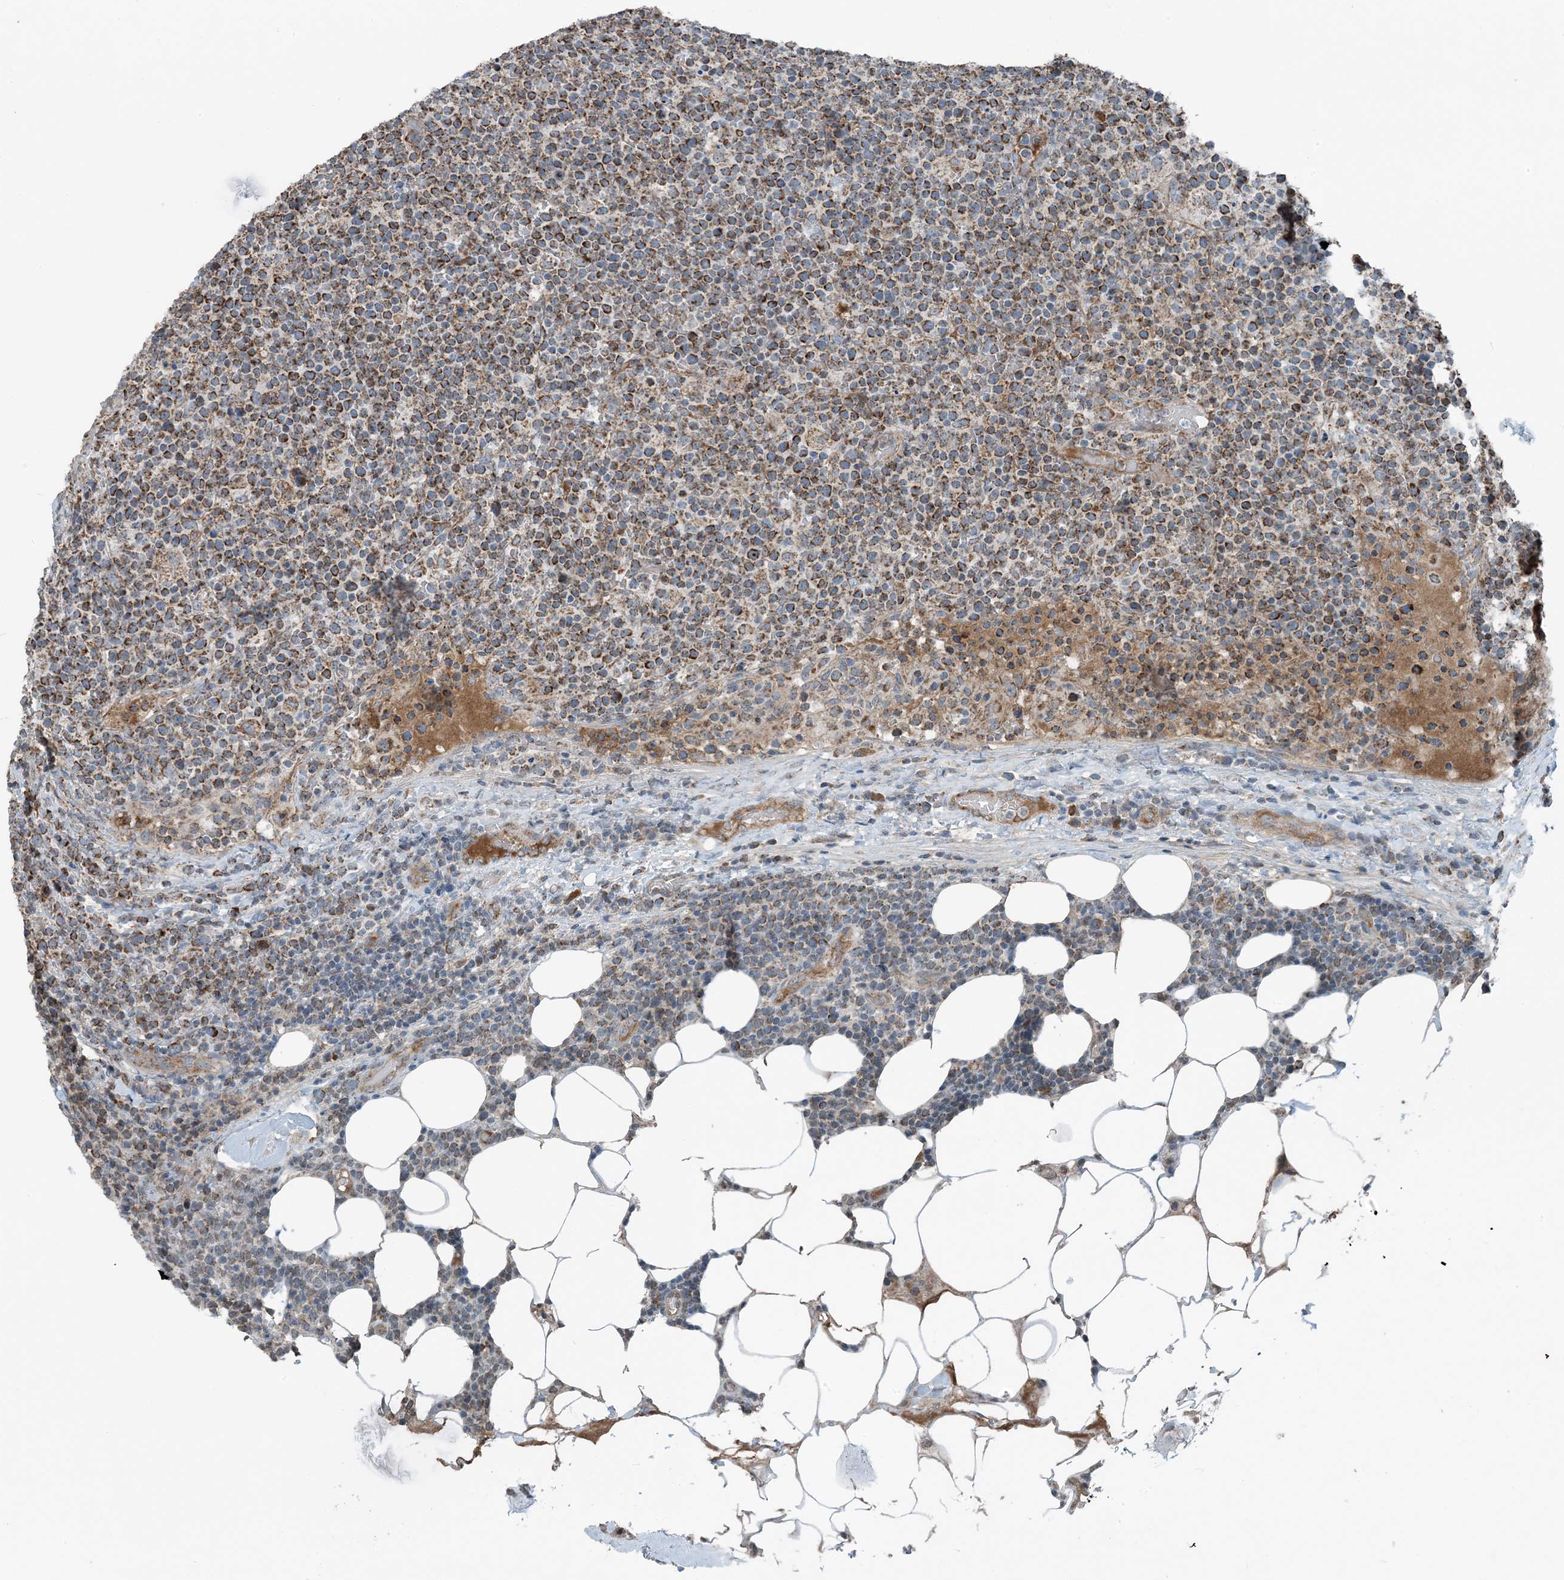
{"staining": {"intensity": "moderate", "quantity": ">75%", "location": "cytoplasmic/membranous"}, "tissue": "lymphoma", "cell_type": "Tumor cells", "image_type": "cancer", "snomed": [{"axis": "morphology", "description": "Malignant lymphoma, non-Hodgkin's type, High grade"}, {"axis": "topography", "description": "Lymph node"}], "caption": "Approximately >75% of tumor cells in malignant lymphoma, non-Hodgkin's type (high-grade) show moderate cytoplasmic/membranous protein staining as visualized by brown immunohistochemical staining.", "gene": "PILRB", "patient": {"sex": "male", "age": 61}}